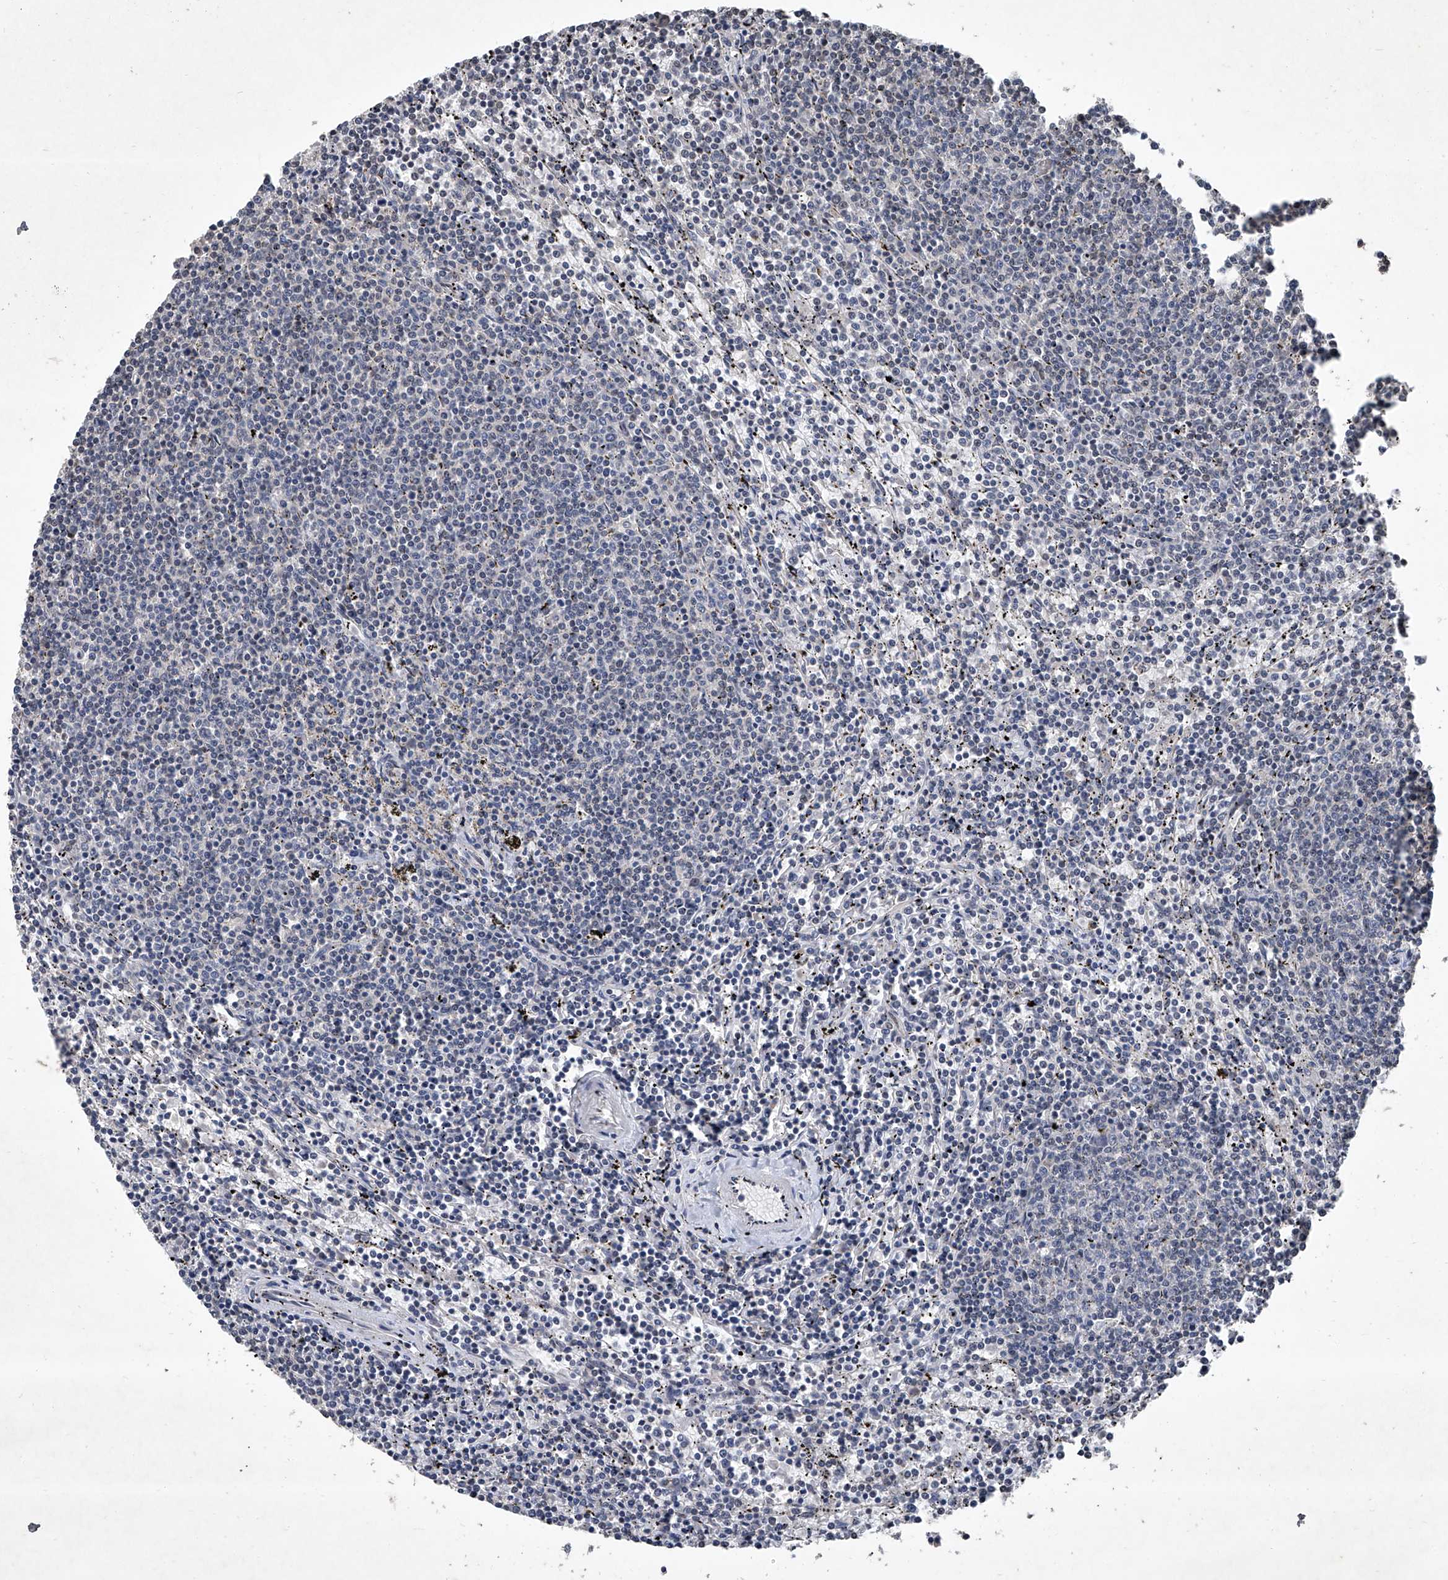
{"staining": {"intensity": "negative", "quantity": "none", "location": "none"}, "tissue": "lymphoma", "cell_type": "Tumor cells", "image_type": "cancer", "snomed": [{"axis": "morphology", "description": "Malignant lymphoma, non-Hodgkin's type, Low grade"}, {"axis": "topography", "description": "Spleen"}], "caption": "There is no significant positivity in tumor cells of low-grade malignant lymphoma, non-Hodgkin's type. The staining was performed using DAB to visualize the protein expression in brown, while the nuclei were stained in blue with hematoxylin (Magnification: 20x).", "gene": "DDX39B", "patient": {"sex": "female", "age": 50}}